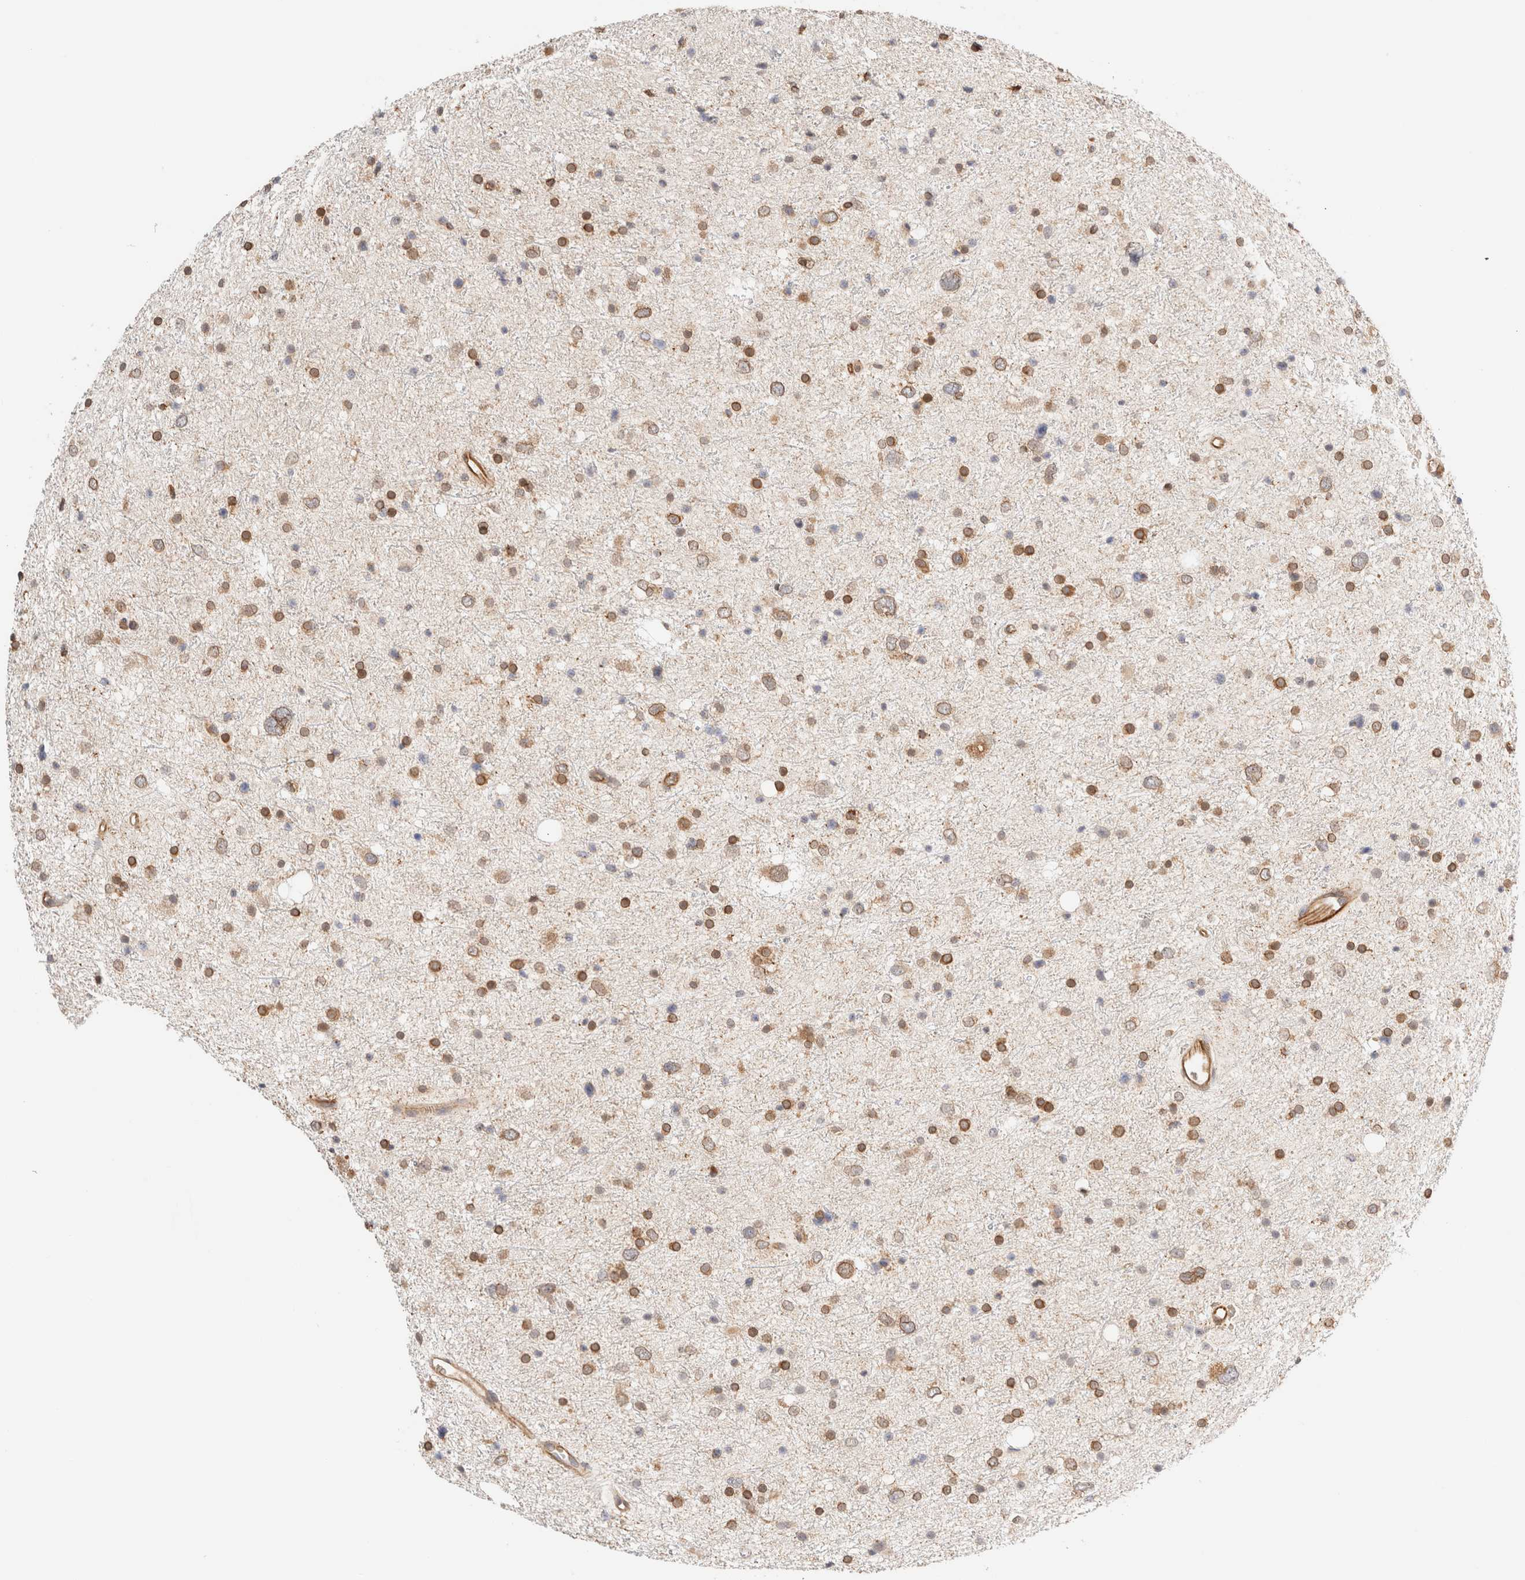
{"staining": {"intensity": "moderate", "quantity": ">75%", "location": "cytoplasmic/membranous"}, "tissue": "glioma", "cell_type": "Tumor cells", "image_type": "cancer", "snomed": [{"axis": "morphology", "description": "Glioma, malignant, Low grade"}, {"axis": "topography", "description": "Brain"}], "caption": "Human glioma stained for a protein (brown) shows moderate cytoplasmic/membranous positive expression in approximately >75% of tumor cells.", "gene": "SYVN1", "patient": {"sex": "female", "age": 37}}